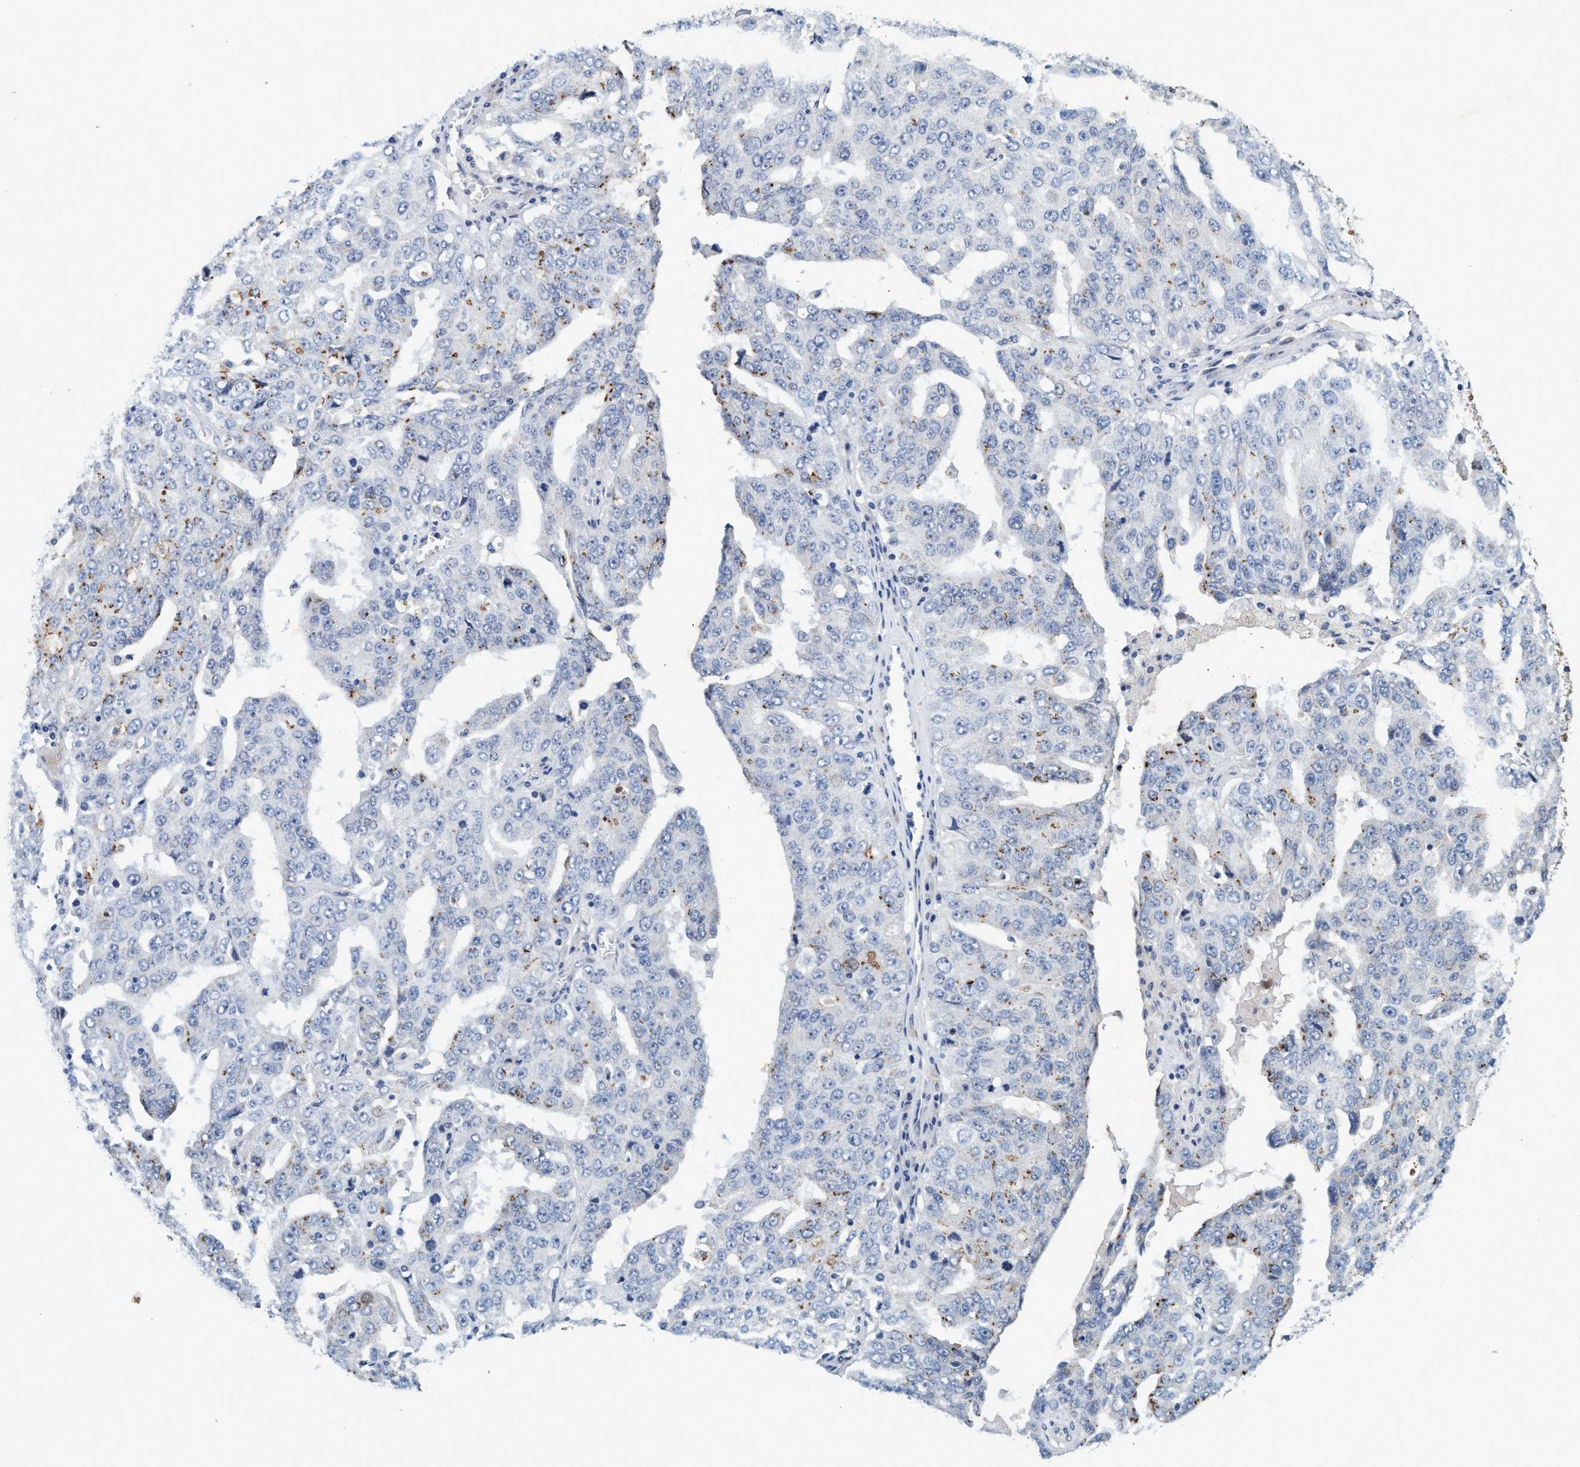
{"staining": {"intensity": "weak", "quantity": "<25%", "location": "cytoplasmic/membranous"}, "tissue": "ovarian cancer", "cell_type": "Tumor cells", "image_type": "cancer", "snomed": [{"axis": "morphology", "description": "Carcinoma, endometroid"}, {"axis": "topography", "description": "Ovary"}], "caption": "IHC histopathology image of neoplastic tissue: endometroid carcinoma (ovarian) stained with DAB demonstrates no significant protein positivity in tumor cells.", "gene": "GRB14", "patient": {"sex": "female", "age": 62}}